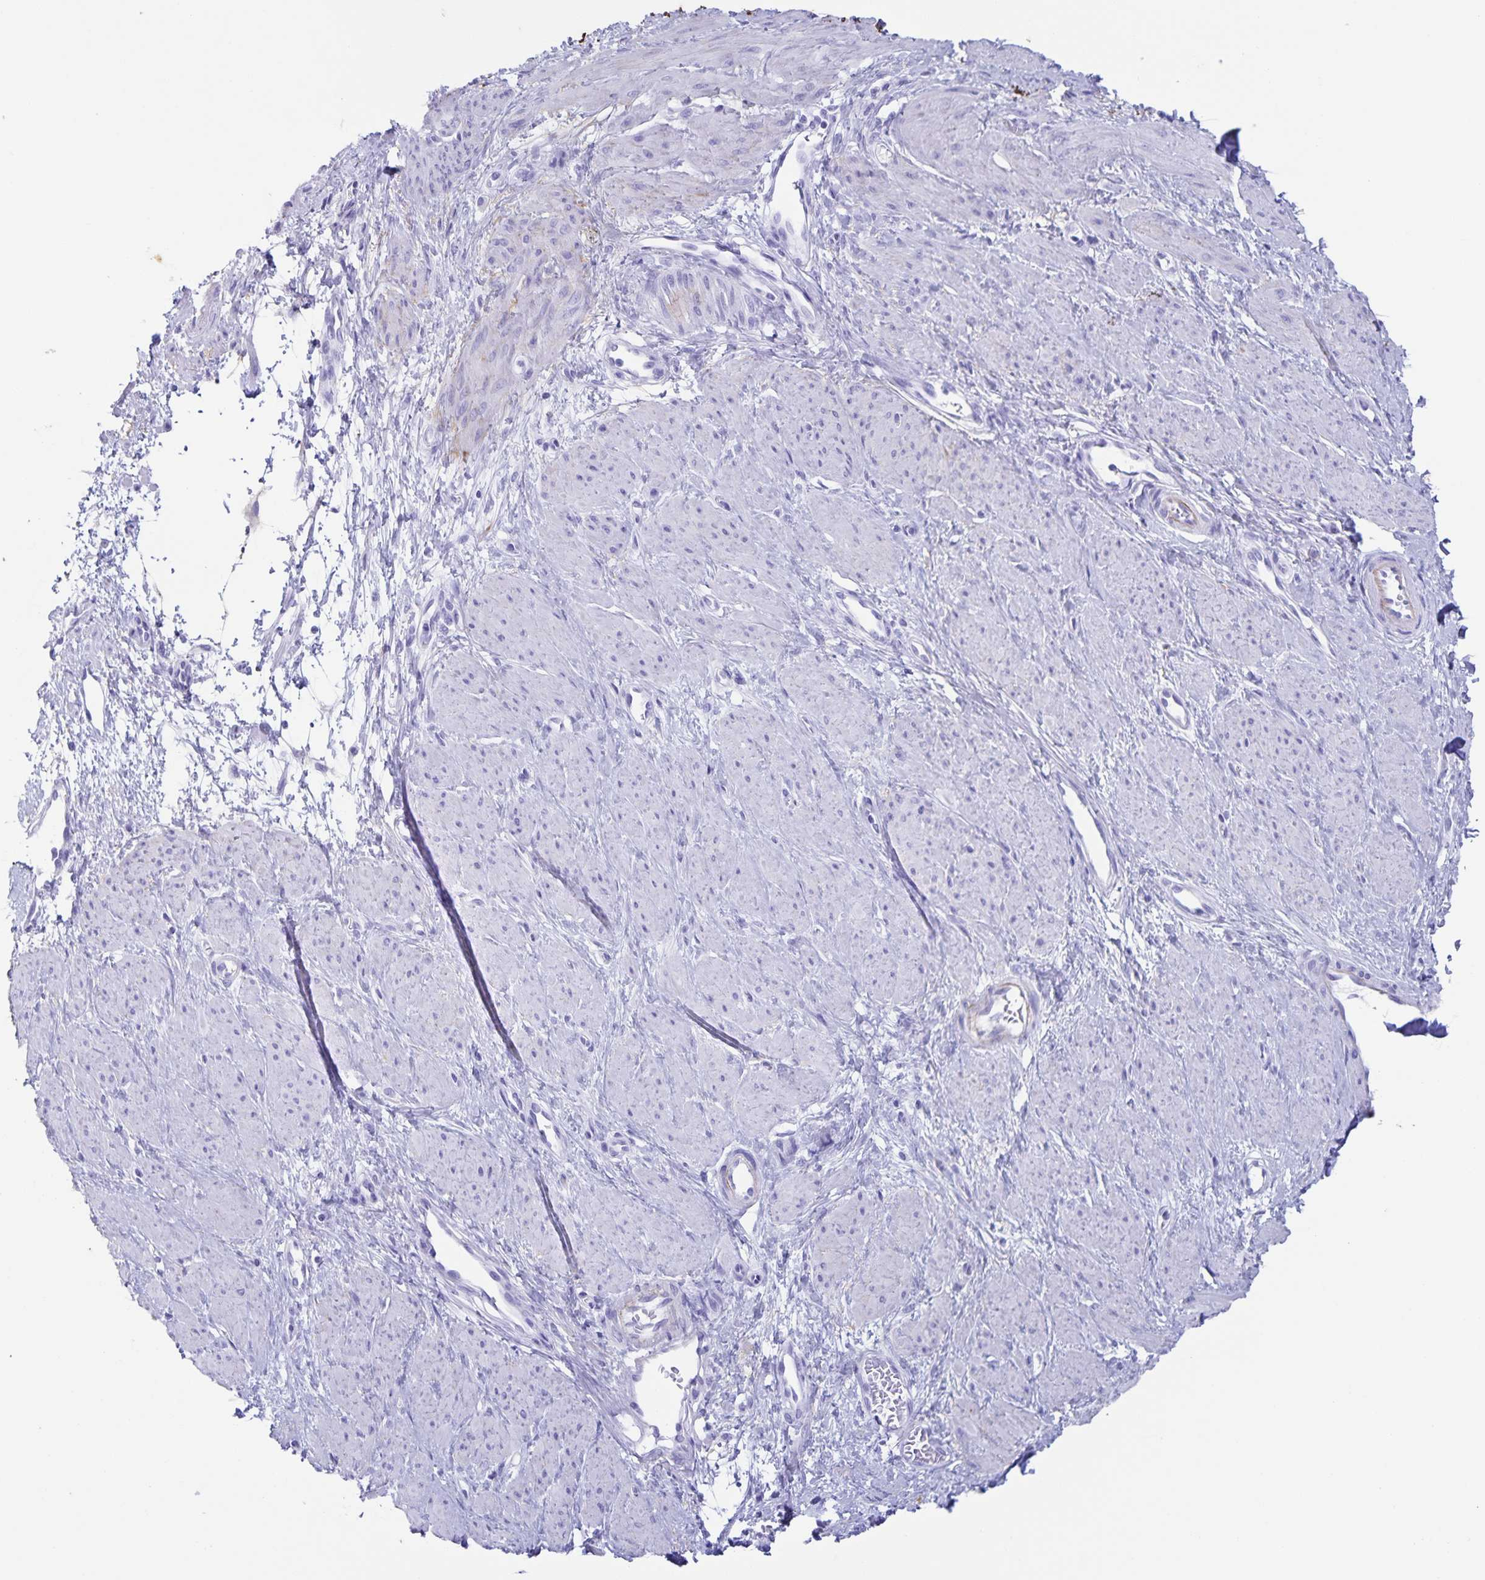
{"staining": {"intensity": "negative", "quantity": "none", "location": "none"}, "tissue": "smooth muscle", "cell_type": "Smooth muscle cells", "image_type": "normal", "snomed": [{"axis": "morphology", "description": "Normal tissue, NOS"}, {"axis": "topography", "description": "Smooth muscle"}, {"axis": "topography", "description": "Uterus"}], "caption": "Immunohistochemistry histopathology image of unremarkable smooth muscle: human smooth muscle stained with DAB (3,3'-diaminobenzidine) displays no significant protein positivity in smooth muscle cells. (Stains: DAB (3,3'-diaminobenzidine) IHC with hematoxylin counter stain, Microscopy: brightfield microscopy at high magnification).", "gene": "AQP4", "patient": {"sex": "female", "age": 39}}